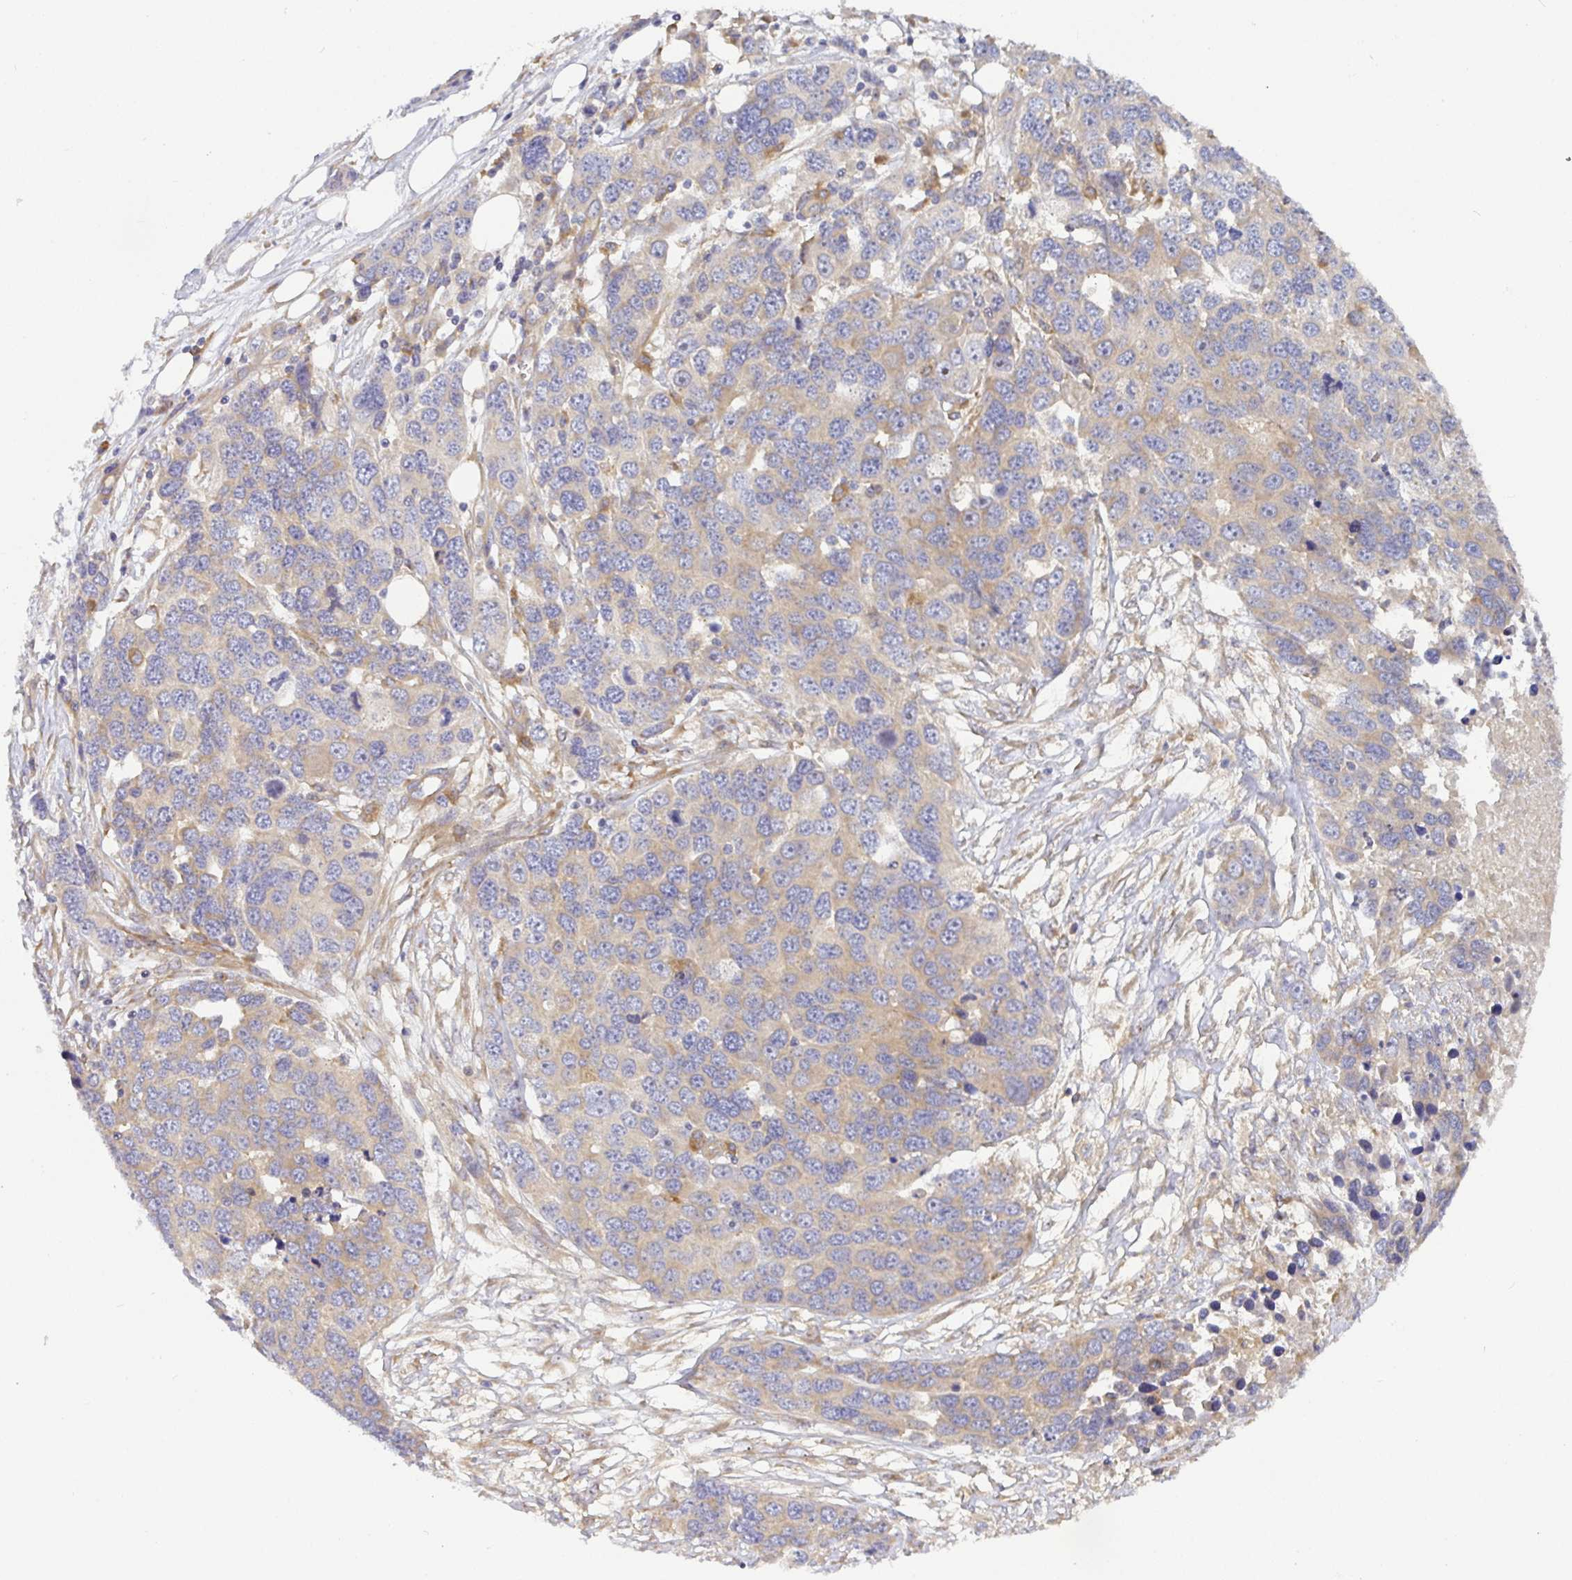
{"staining": {"intensity": "weak", "quantity": "25%-75%", "location": "cytoplasmic/membranous"}, "tissue": "ovarian cancer", "cell_type": "Tumor cells", "image_type": "cancer", "snomed": [{"axis": "morphology", "description": "Cystadenocarcinoma, serous, NOS"}, {"axis": "topography", "description": "Ovary"}], "caption": "Ovarian cancer was stained to show a protein in brown. There is low levels of weak cytoplasmic/membranous positivity in about 25%-75% of tumor cells.", "gene": "SNX8", "patient": {"sex": "female", "age": 76}}